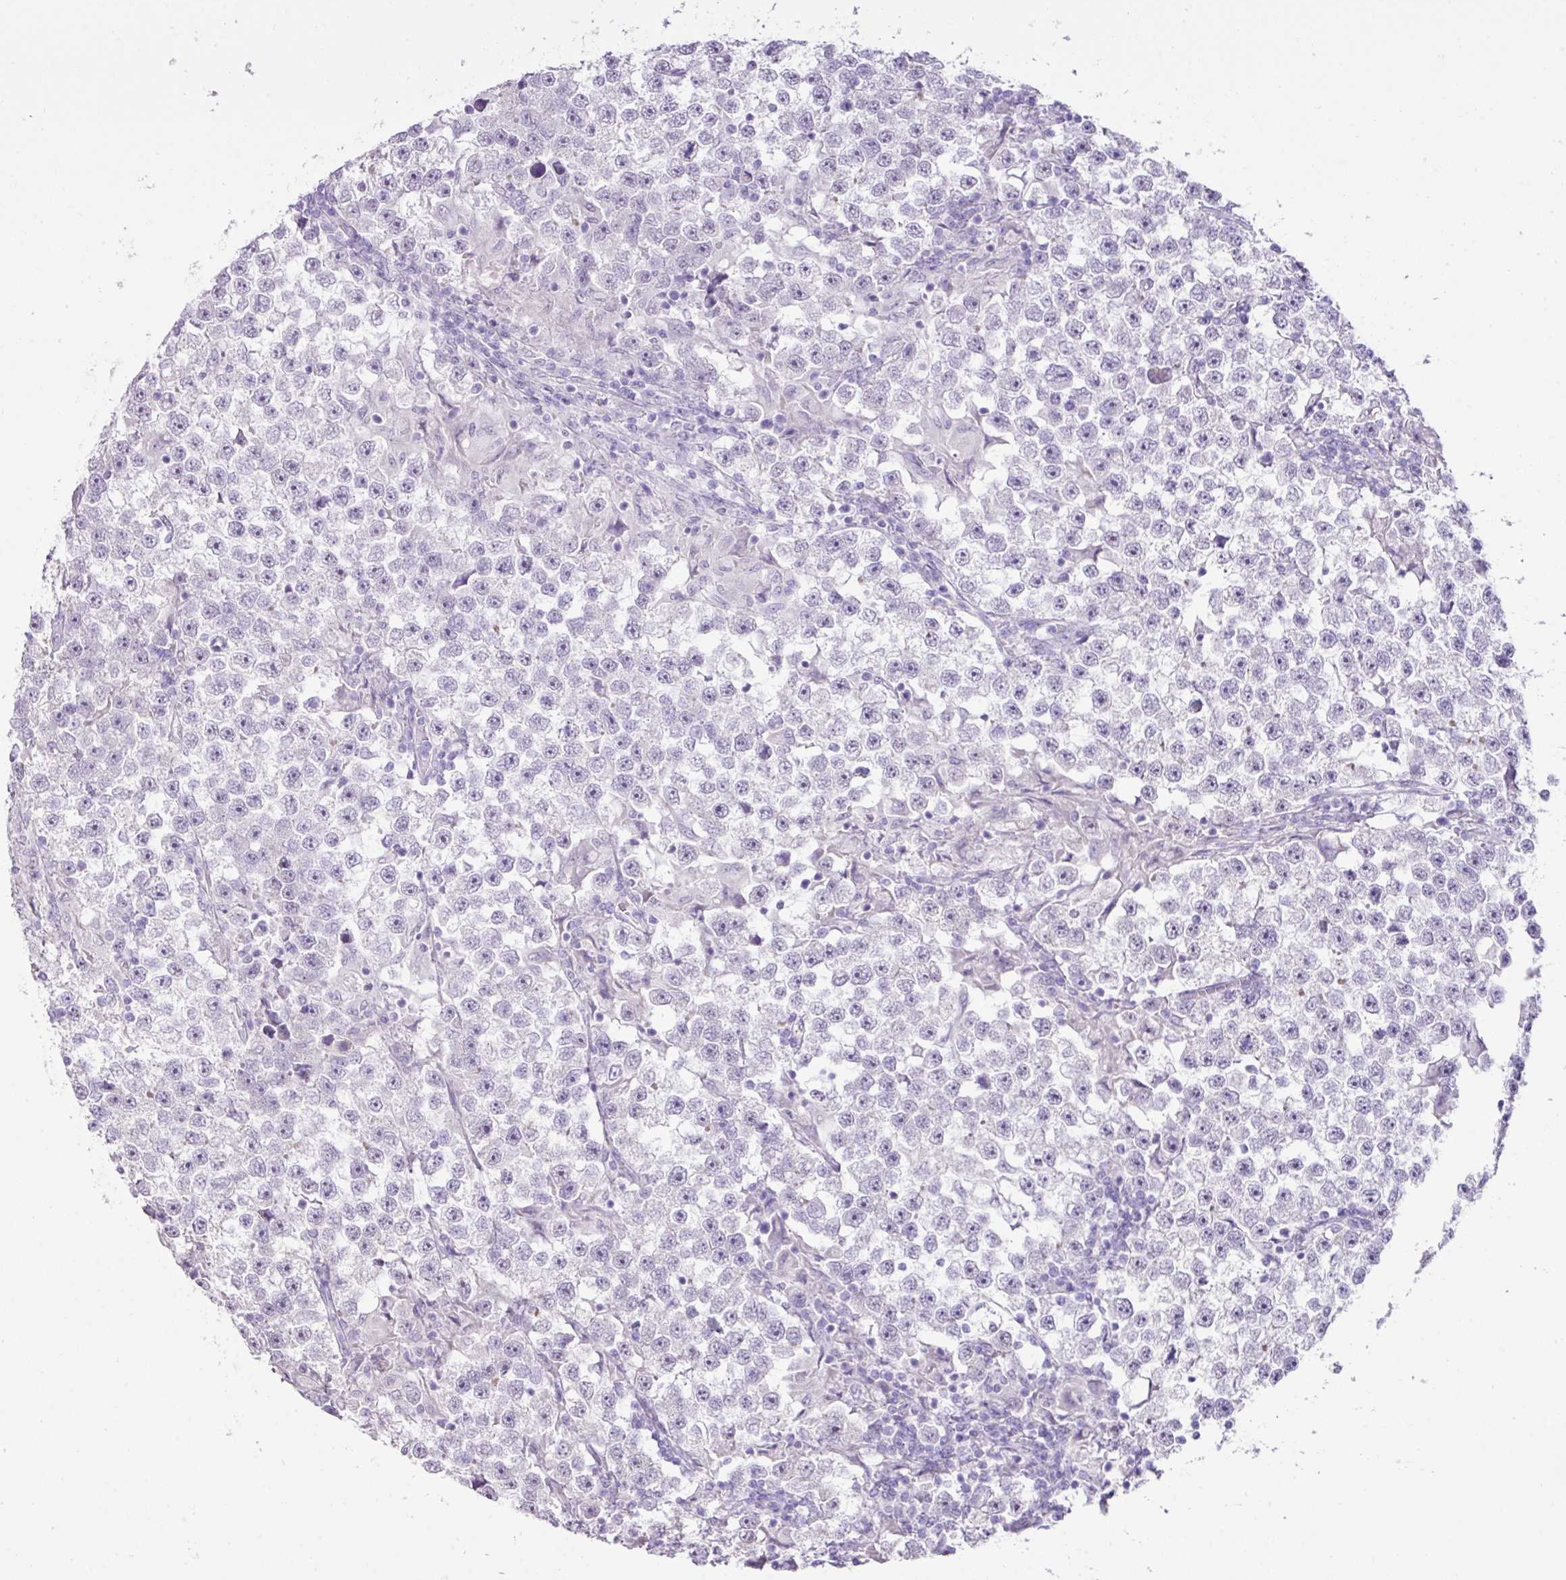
{"staining": {"intensity": "negative", "quantity": "none", "location": "none"}, "tissue": "testis cancer", "cell_type": "Tumor cells", "image_type": "cancer", "snomed": [{"axis": "morphology", "description": "Seminoma, NOS"}, {"axis": "topography", "description": "Testis"}], "caption": "Immunohistochemistry (IHC) histopathology image of testis seminoma stained for a protein (brown), which exhibits no expression in tumor cells.", "gene": "DIP2A", "patient": {"sex": "male", "age": 46}}